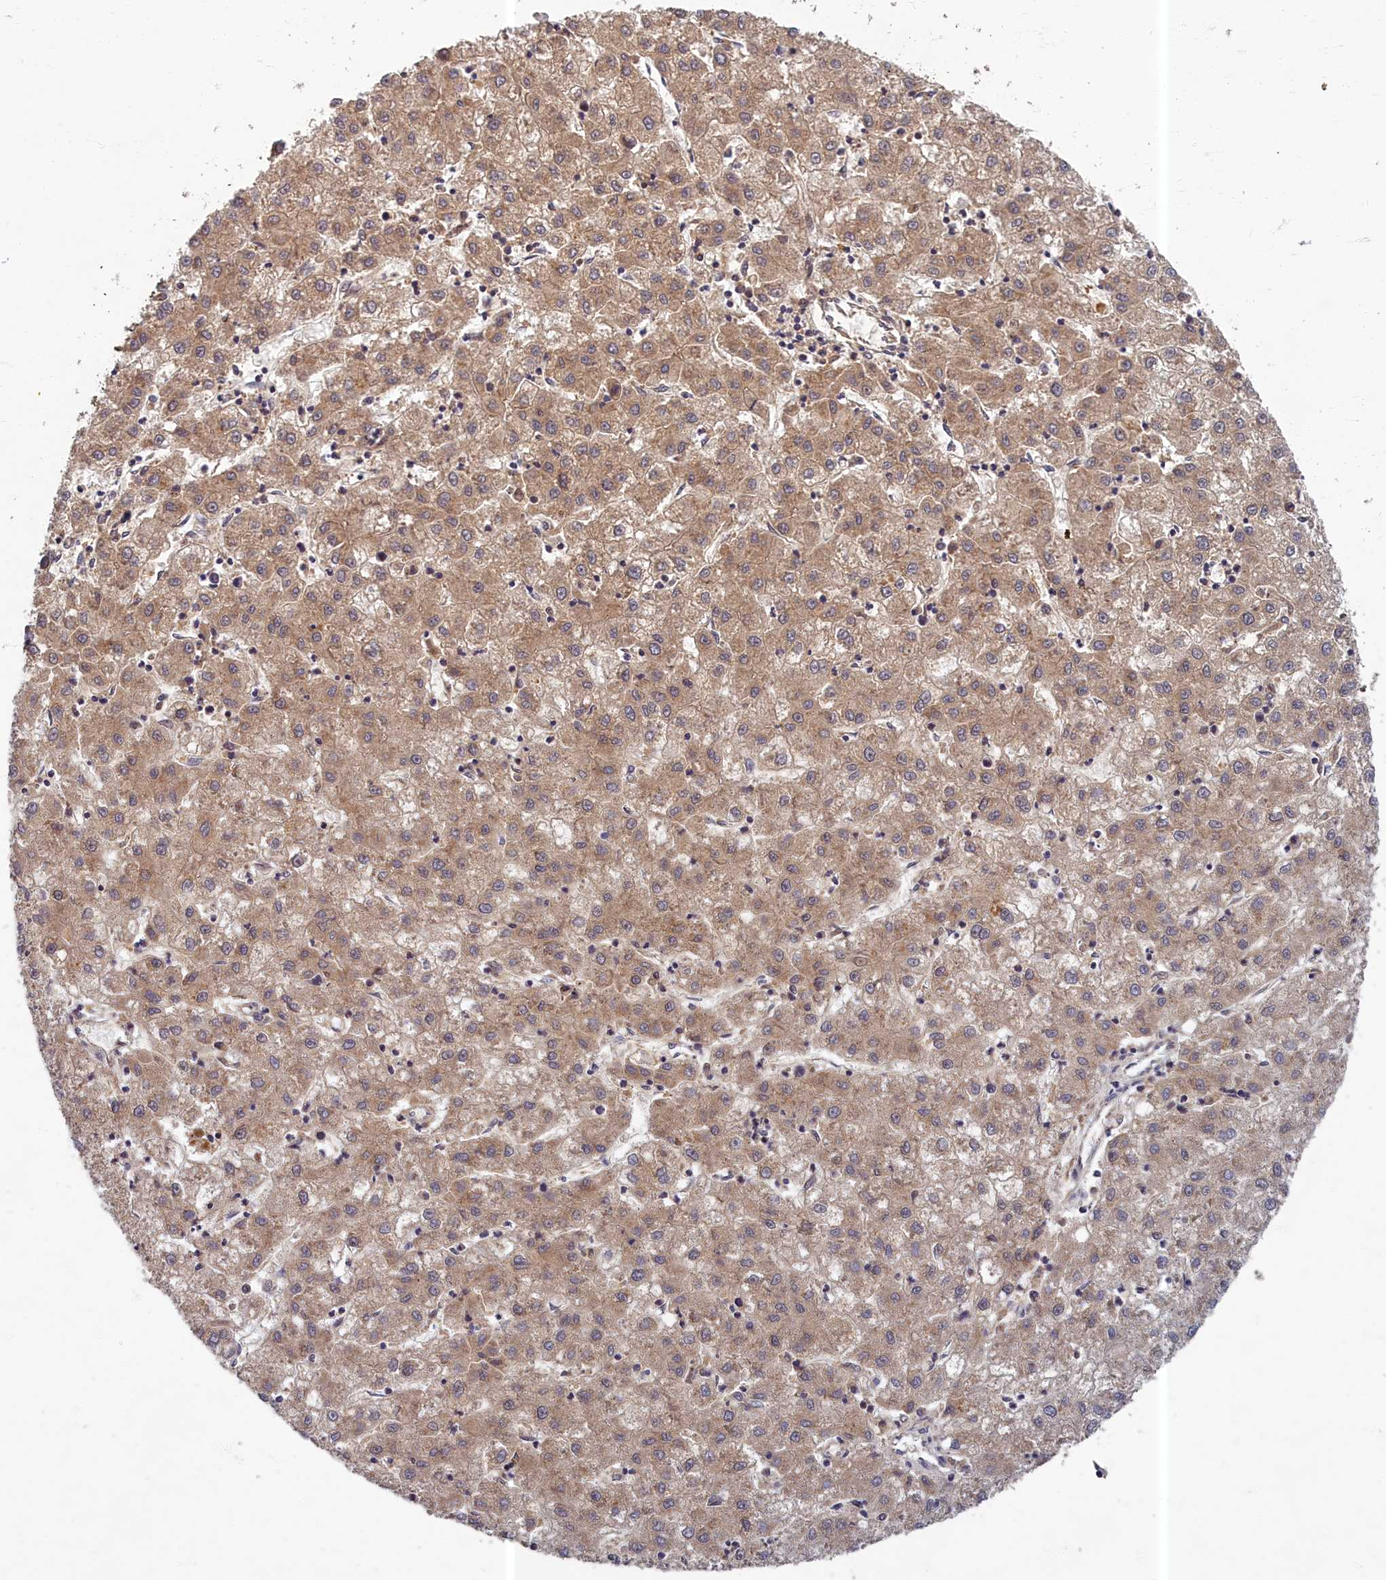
{"staining": {"intensity": "weak", "quantity": ">75%", "location": "cytoplasmic/membranous"}, "tissue": "liver cancer", "cell_type": "Tumor cells", "image_type": "cancer", "snomed": [{"axis": "morphology", "description": "Carcinoma, Hepatocellular, NOS"}, {"axis": "topography", "description": "Liver"}], "caption": "Human hepatocellular carcinoma (liver) stained with a brown dye demonstrates weak cytoplasmic/membranous positive staining in approximately >75% of tumor cells.", "gene": "EARS2", "patient": {"sex": "male", "age": 72}}